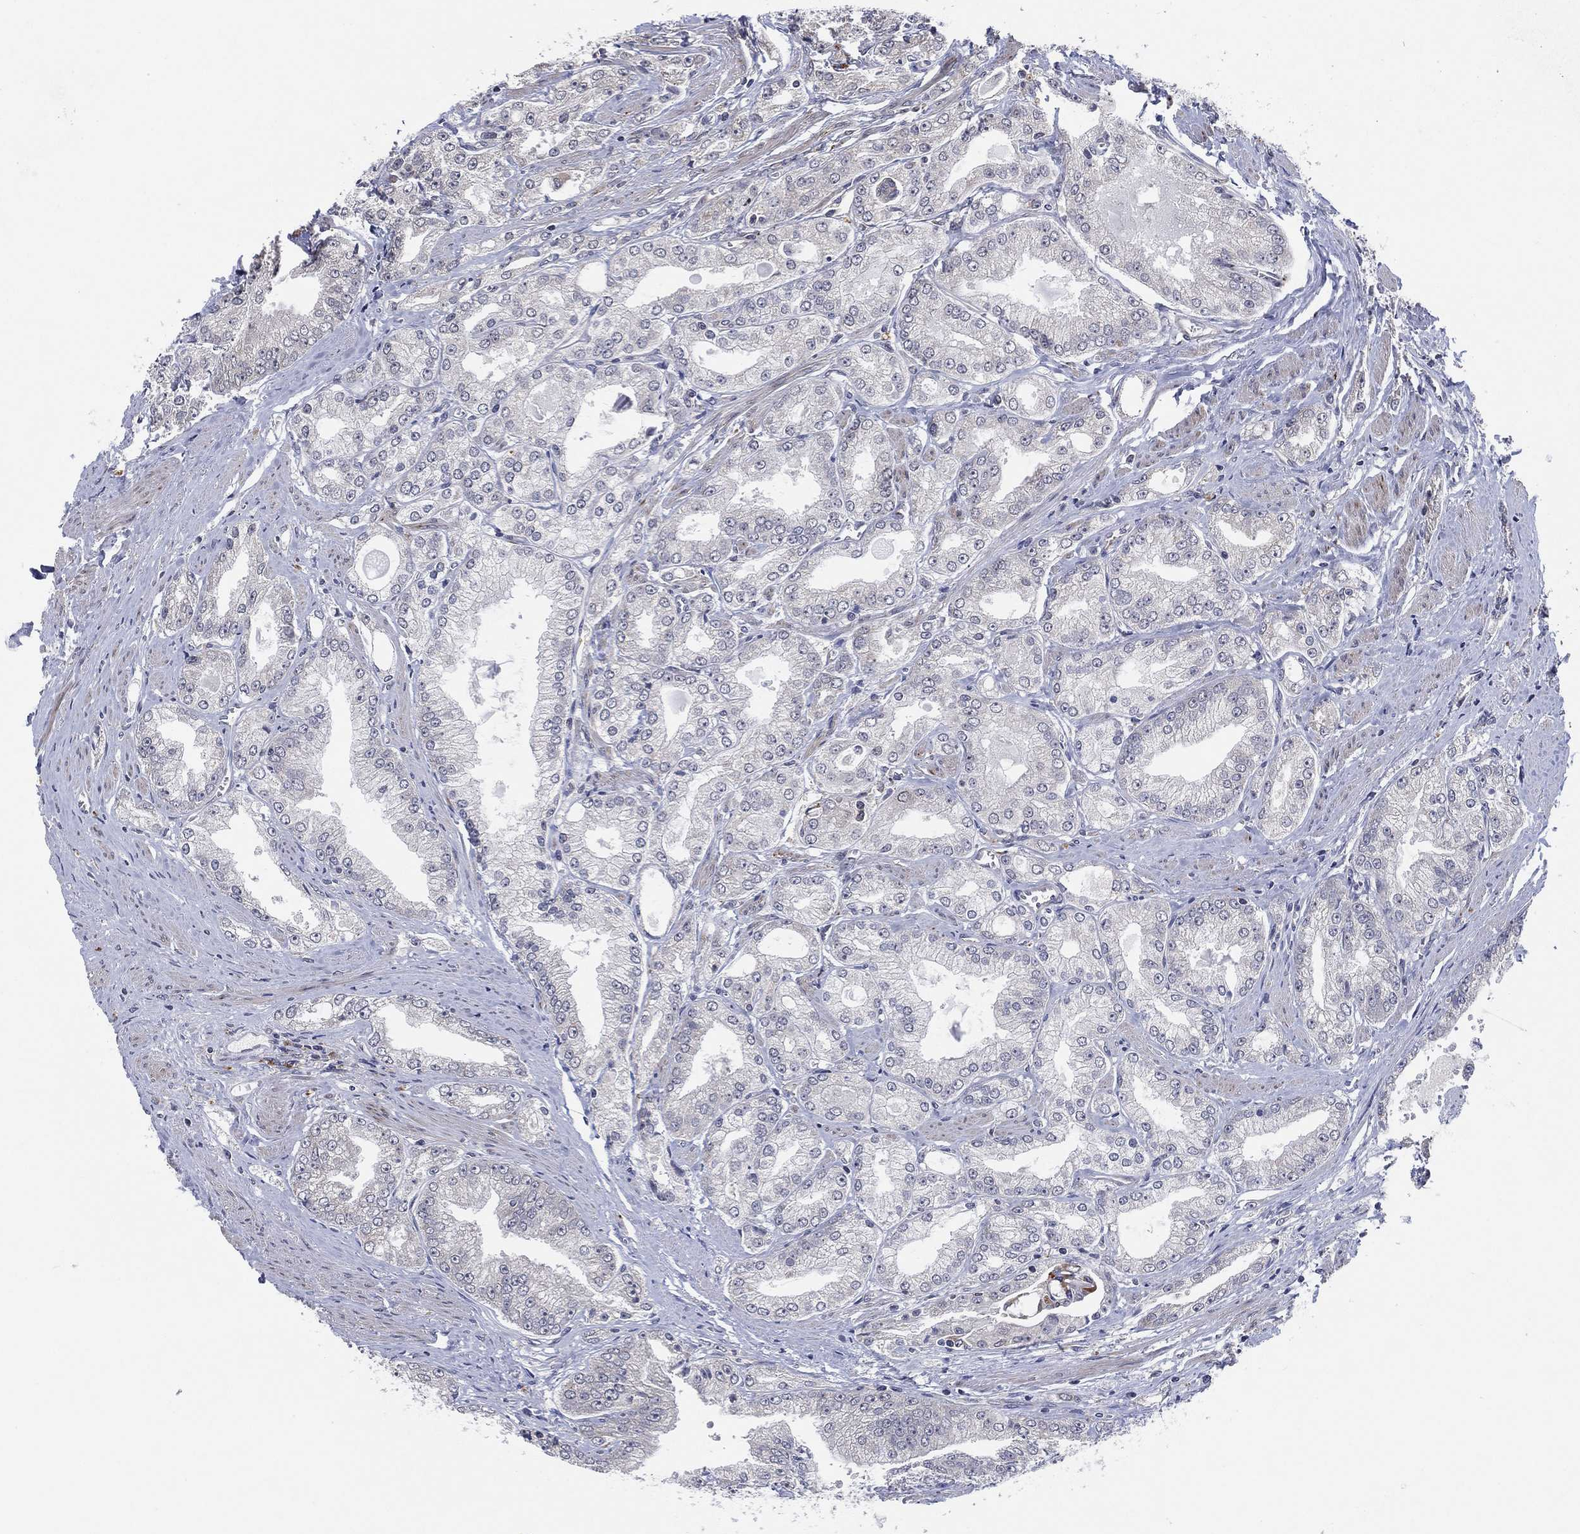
{"staining": {"intensity": "negative", "quantity": "none", "location": "none"}, "tissue": "prostate cancer", "cell_type": "Tumor cells", "image_type": "cancer", "snomed": [{"axis": "morphology", "description": "Adenocarcinoma, NOS"}, {"axis": "morphology", "description": "Adenocarcinoma, High grade"}, {"axis": "topography", "description": "Prostate"}], "caption": "High power microscopy histopathology image of an IHC histopathology image of prostate cancer (adenocarcinoma), revealing no significant staining in tumor cells.", "gene": "FAM104A", "patient": {"sex": "male", "age": 70}}